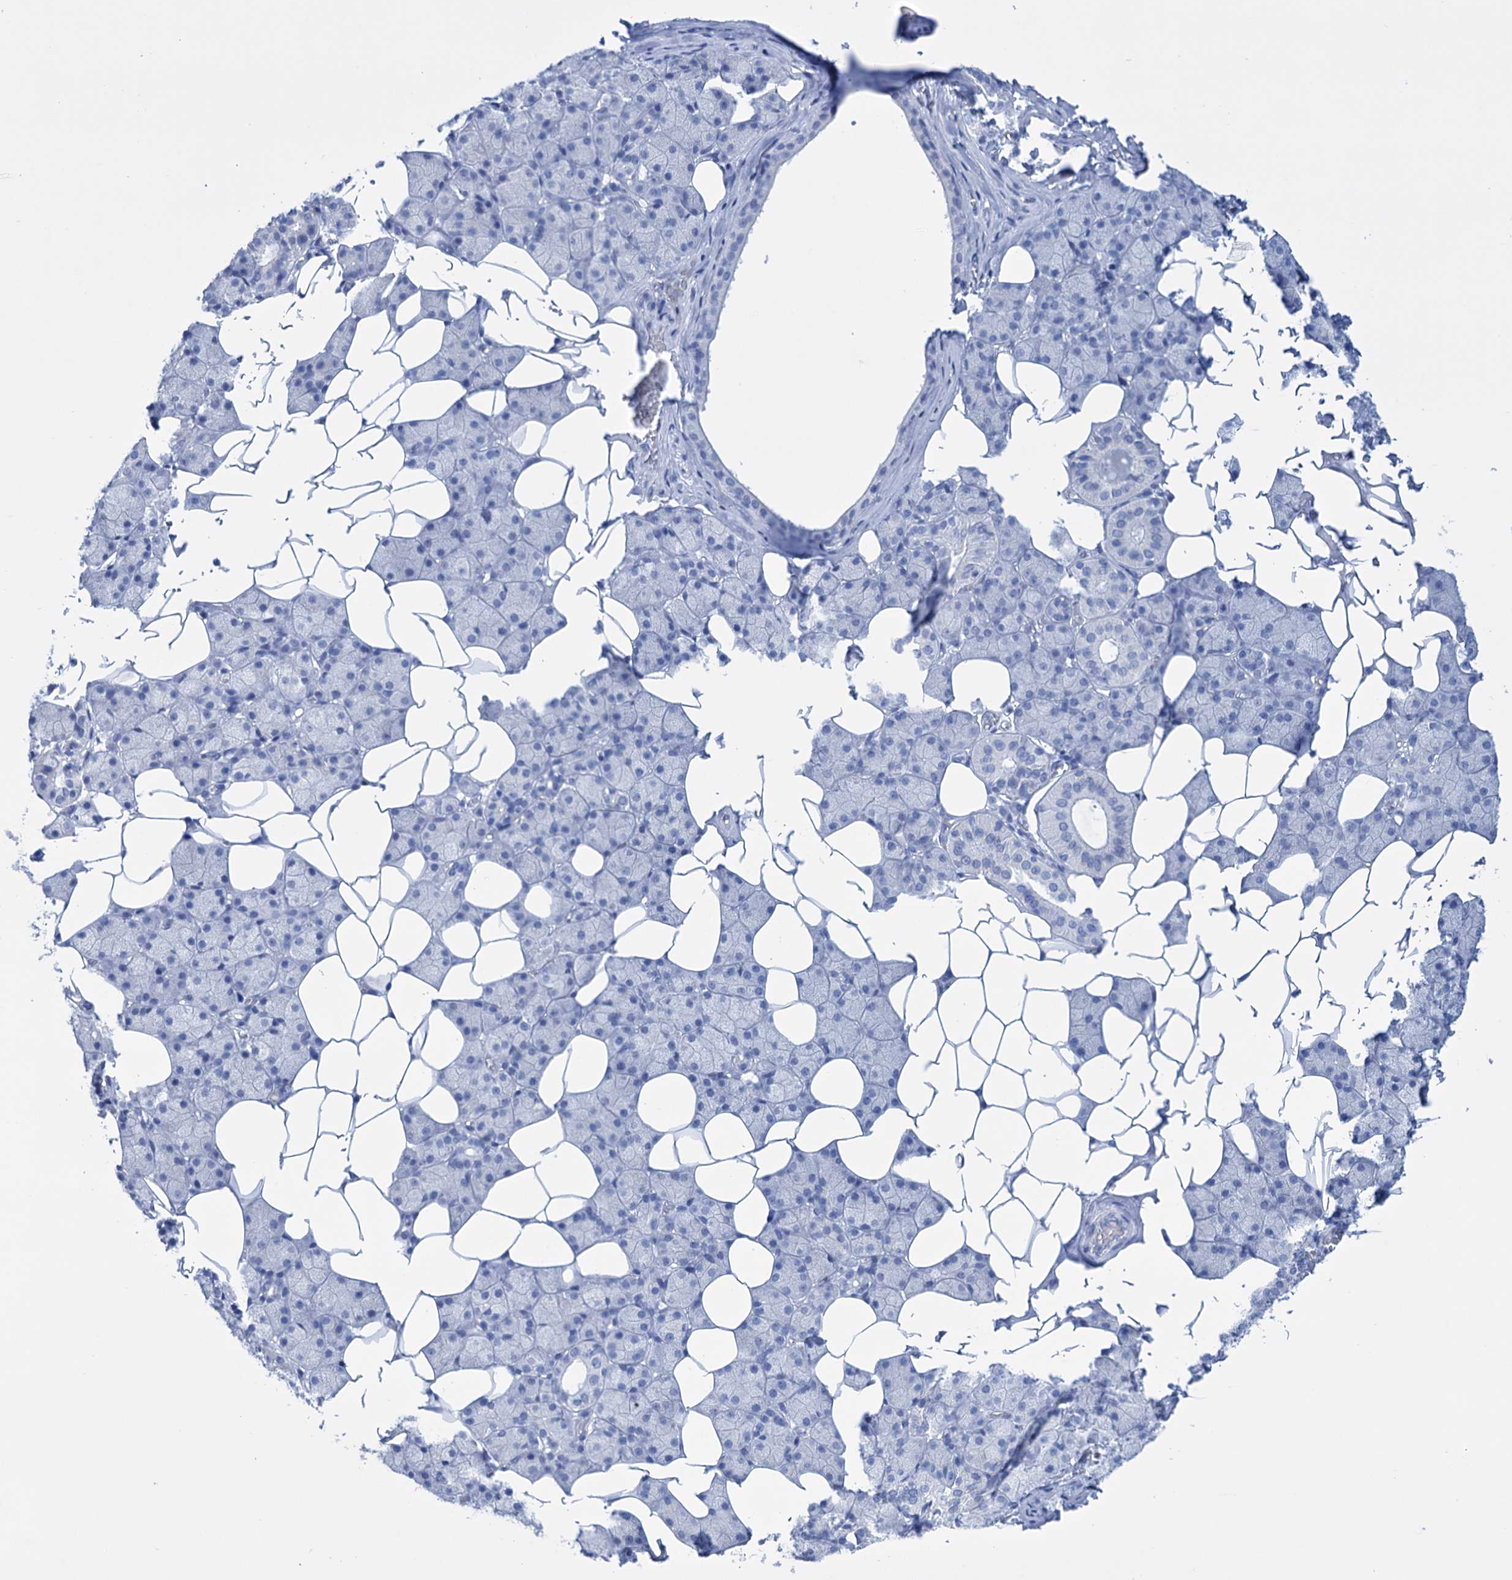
{"staining": {"intensity": "negative", "quantity": "none", "location": "none"}, "tissue": "salivary gland", "cell_type": "Glandular cells", "image_type": "normal", "snomed": [{"axis": "morphology", "description": "Normal tissue, NOS"}, {"axis": "topography", "description": "Salivary gland"}], "caption": "Micrograph shows no significant protein positivity in glandular cells of benign salivary gland. (DAB IHC with hematoxylin counter stain).", "gene": "FBXW12", "patient": {"sex": "female", "age": 33}}